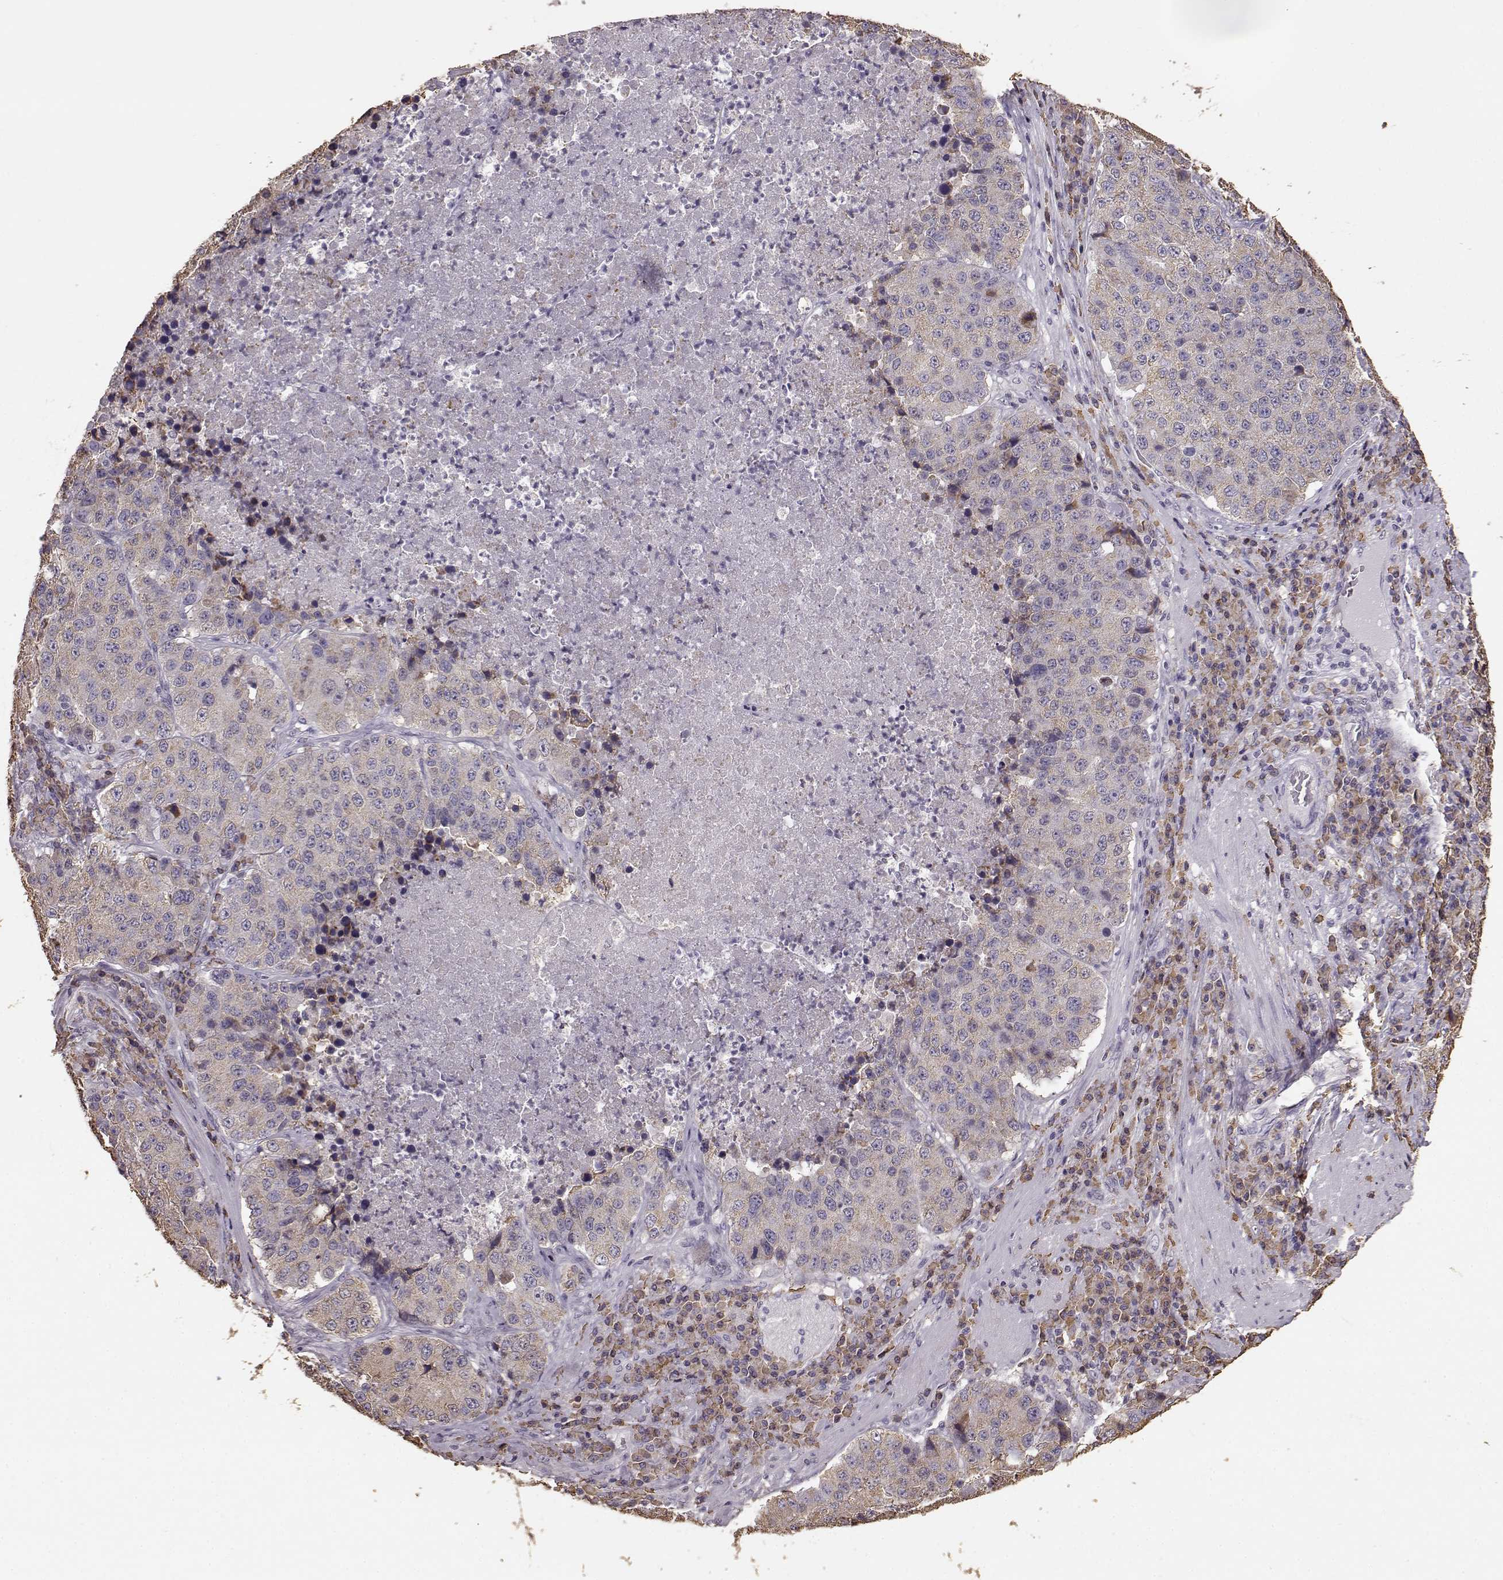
{"staining": {"intensity": "weak", "quantity": "25%-75%", "location": "cytoplasmic/membranous"}, "tissue": "stomach cancer", "cell_type": "Tumor cells", "image_type": "cancer", "snomed": [{"axis": "morphology", "description": "Adenocarcinoma, NOS"}, {"axis": "topography", "description": "Stomach"}], "caption": "Protein expression analysis of human stomach cancer reveals weak cytoplasmic/membranous staining in approximately 25%-75% of tumor cells.", "gene": "GABRG3", "patient": {"sex": "male", "age": 71}}